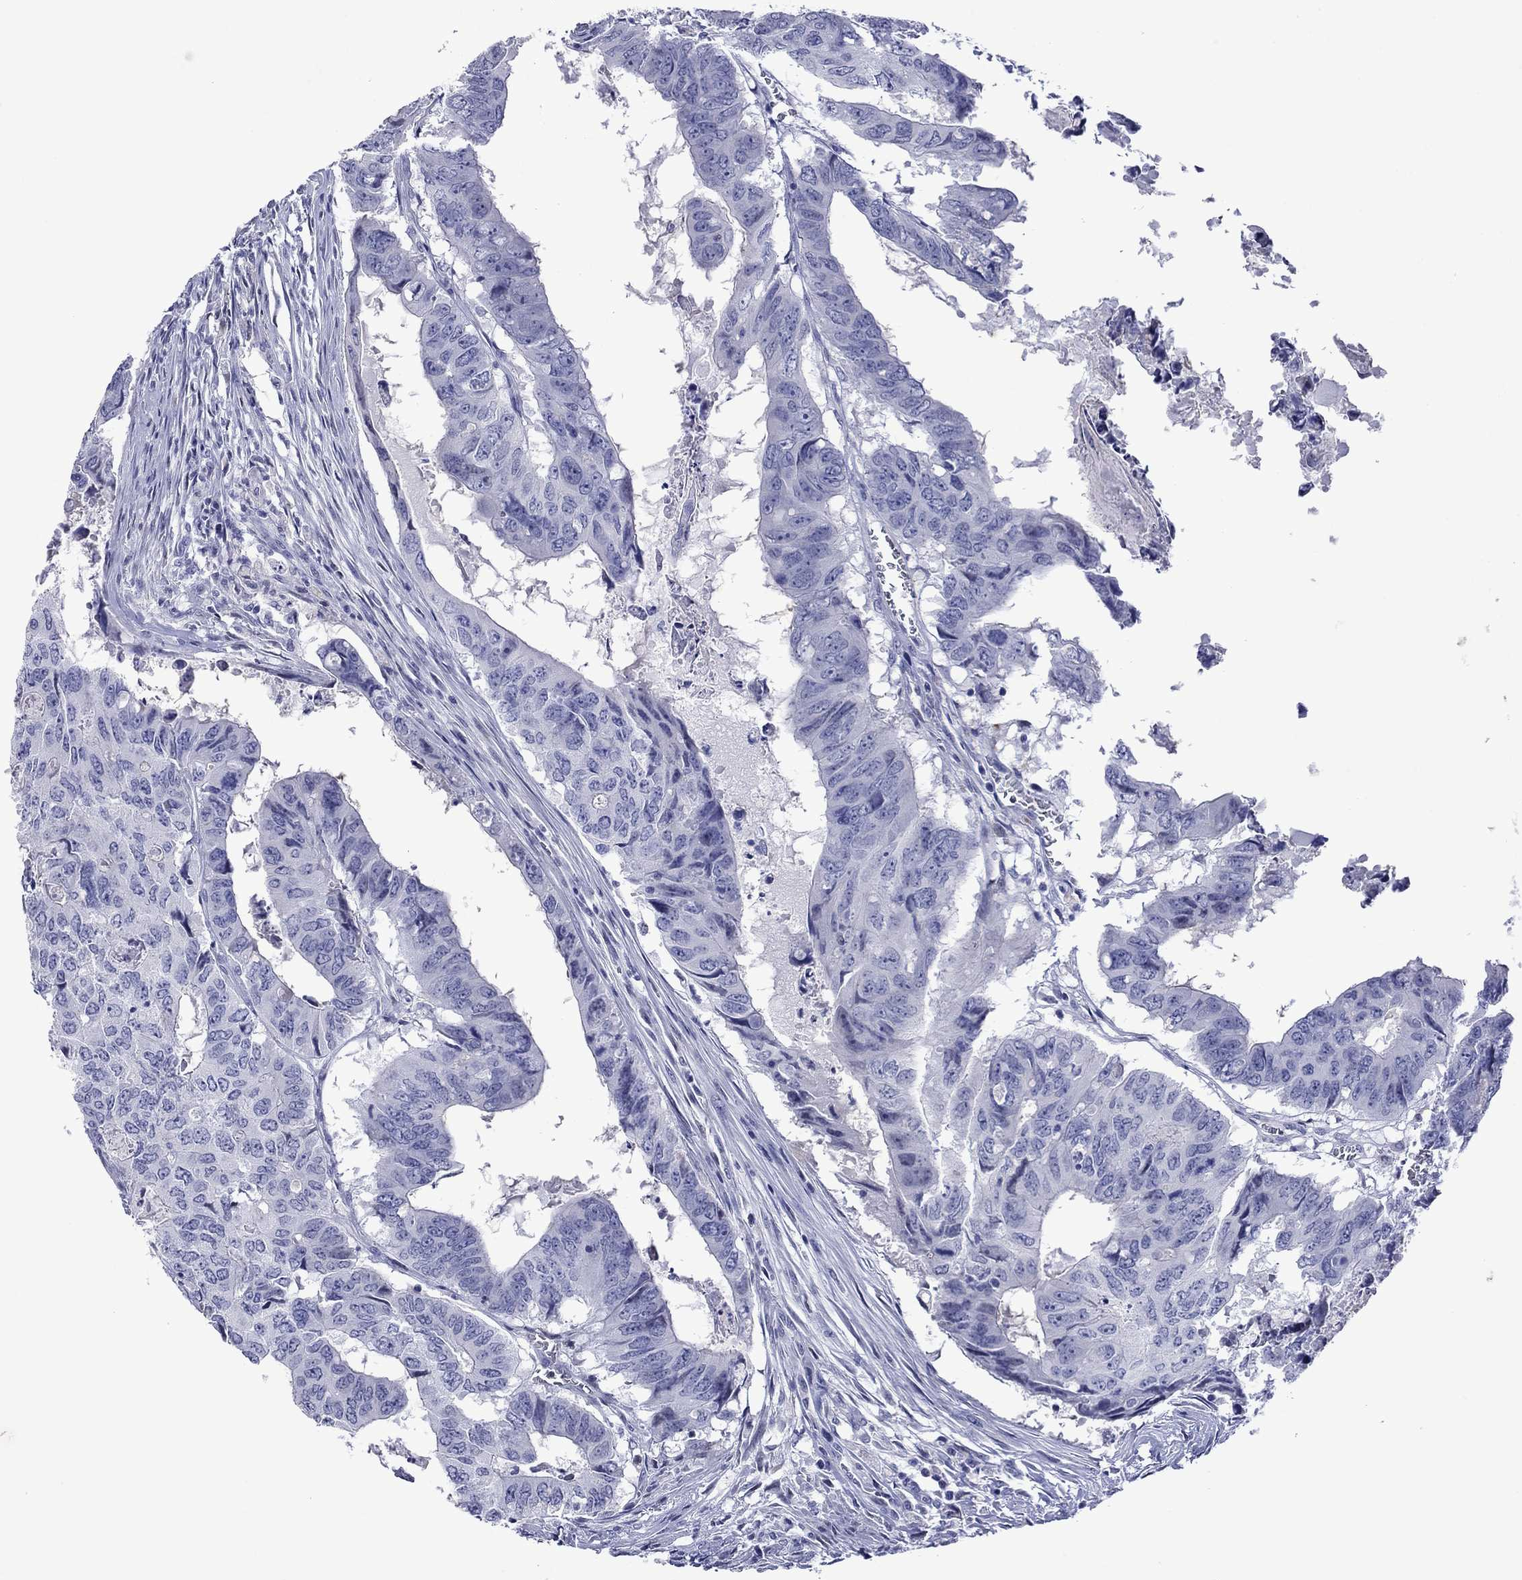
{"staining": {"intensity": "negative", "quantity": "none", "location": "none"}, "tissue": "colorectal cancer", "cell_type": "Tumor cells", "image_type": "cancer", "snomed": [{"axis": "morphology", "description": "Adenocarcinoma, NOS"}, {"axis": "topography", "description": "Colon"}], "caption": "The photomicrograph exhibits no significant staining in tumor cells of adenocarcinoma (colorectal).", "gene": "PIWIL1", "patient": {"sex": "male", "age": 79}}